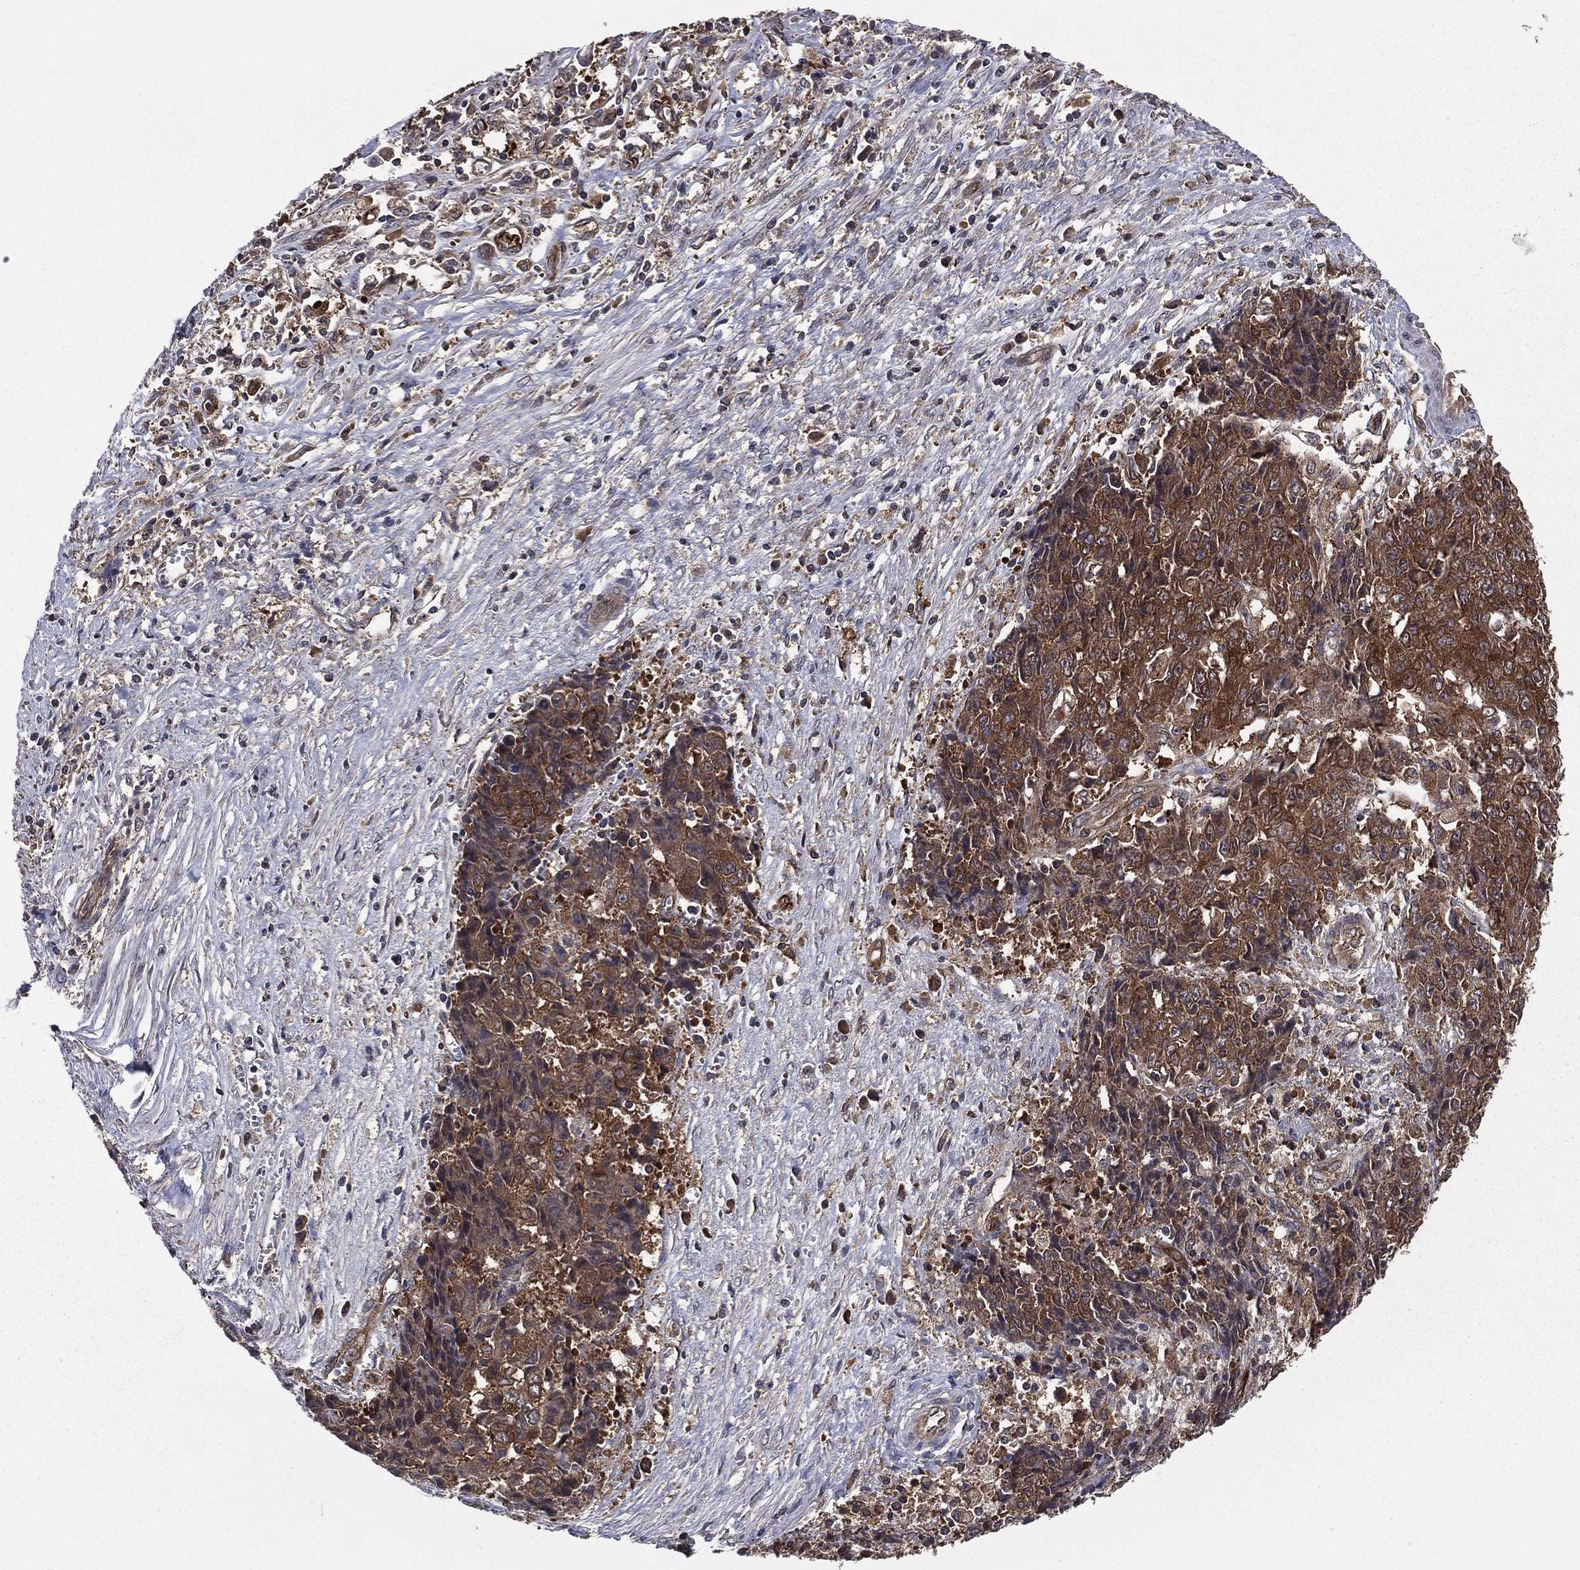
{"staining": {"intensity": "strong", "quantity": ">75%", "location": "cytoplasmic/membranous"}, "tissue": "ovarian cancer", "cell_type": "Tumor cells", "image_type": "cancer", "snomed": [{"axis": "morphology", "description": "Carcinoma, endometroid"}, {"axis": "topography", "description": "Ovary"}], "caption": "Protein analysis of ovarian cancer (endometroid carcinoma) tissue shows strong cytoplasmic/membranous positivity in about >75% of tumor cells. (DAB (3,3'-diaminobenzidine) = brown stain, brightfield microscopy at high magnification).", "gene": "CERT1", "patient": {"sex": "female", "age": 42}}